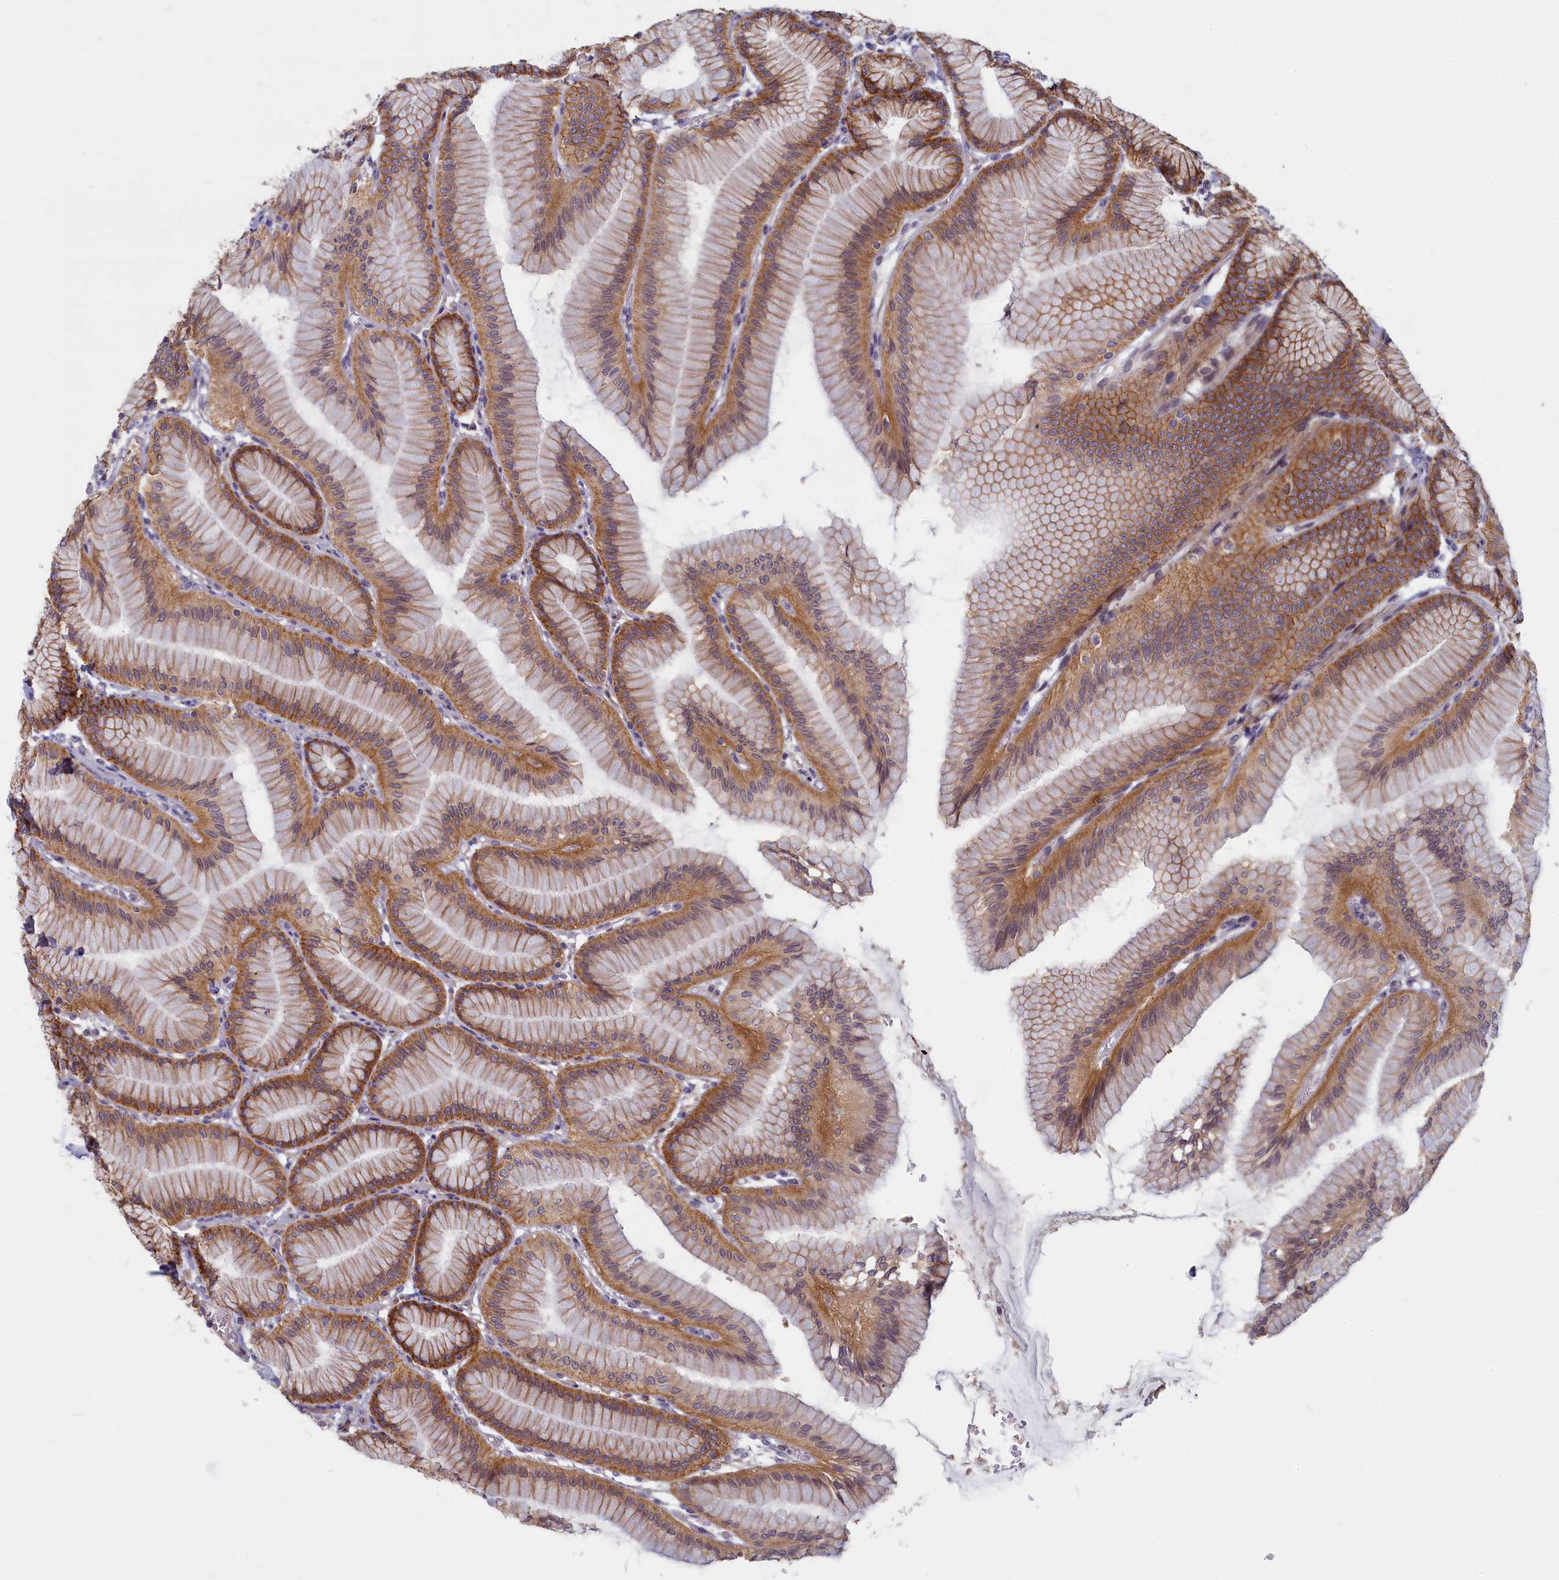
{"staining": {"intensity": "strong", "quantity": ">75%", "location": "cytoplasmic/membranous"}, "tissue": "stomach", "cell_type": "Glandular cells", "image_type": "normal", "snomed": [{"axis": "morphology", "description": "Normal tissue, NOS"}, {"axis": "morphology", "description": "Adenocarcinoma, NOS"}, {"axis": "morphology", "description": "Adenocarcinoma, High grade"}, {"axis": "topography", "description": "Stomach, upper"}, {"axis": "topography", "description": "Stomach"}], "caption": "The image shows a brown stain indicating the presence of a protein in the cytoplasmic/membranous of glandular cells in stomach.", "gene": "TRPM4", "patient": {"sex": "female", "age": 65}}